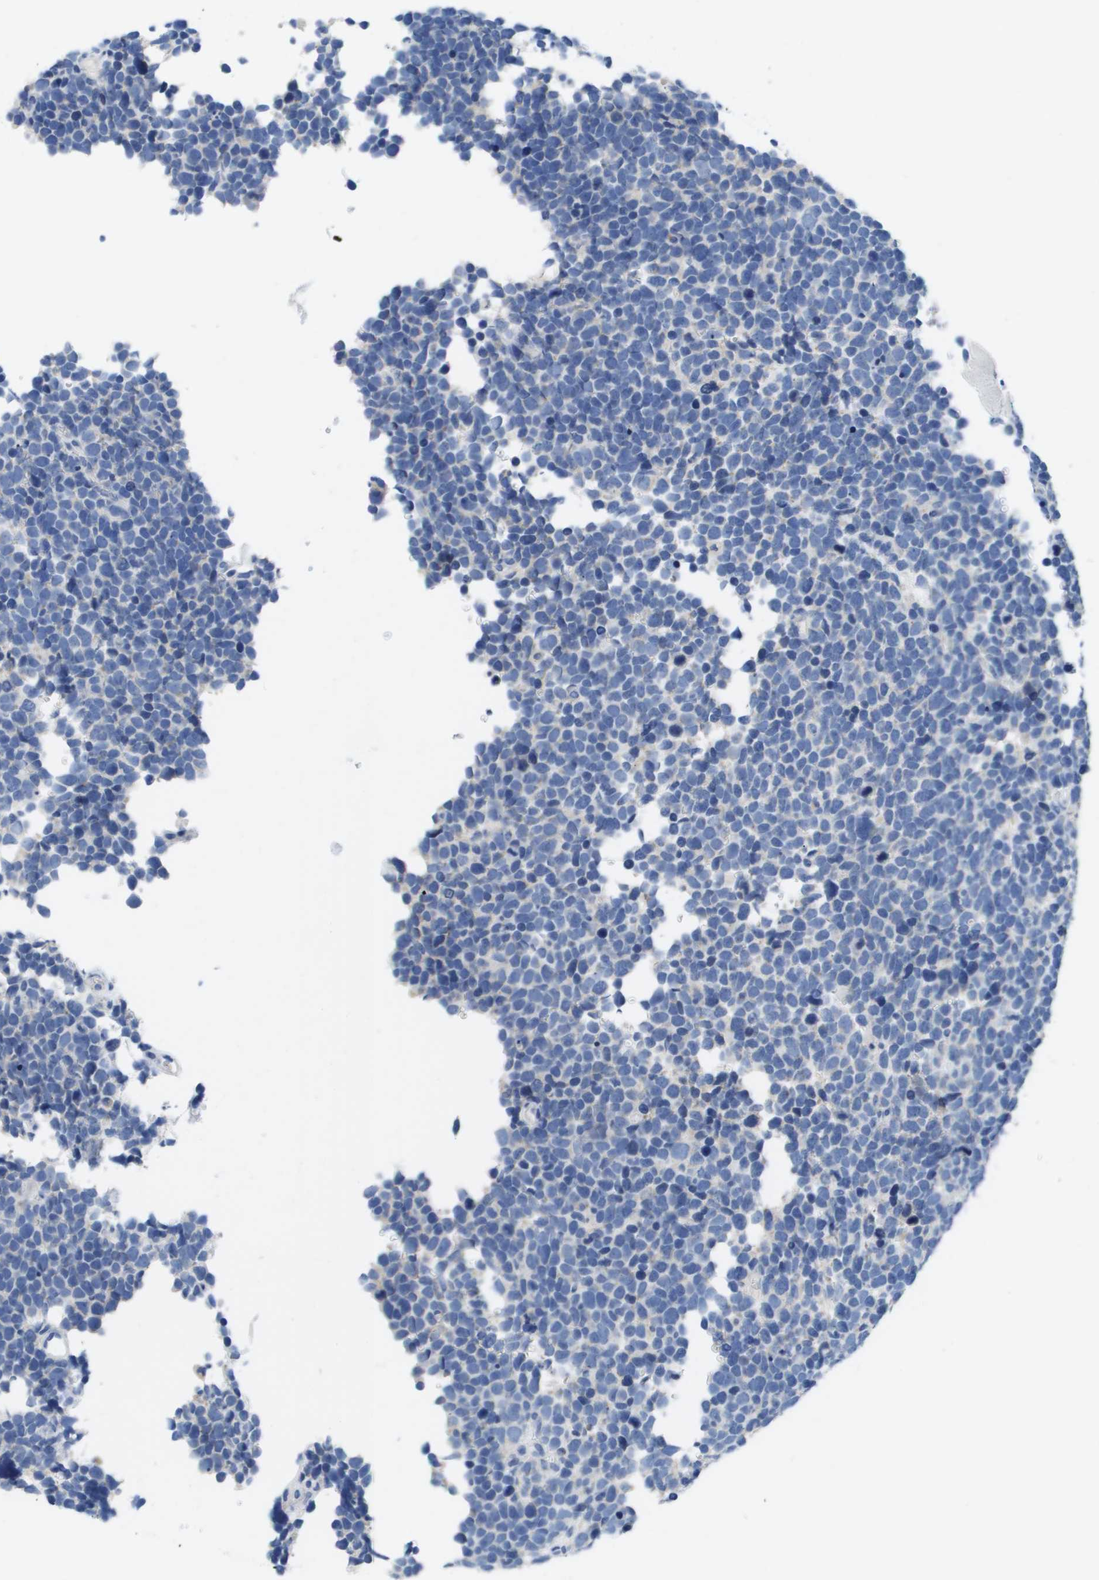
{"staining": {"intensity": "negative", "quantity": "none", "location": "none"}, "tissue": "urothelial cancer", "cell_type": "Tumor cells", "image_type": "cancer", "snomed": [{"axis": "morphology", "description": "Urothelial carcinoma, High grade"}, {"axis": "topography", "description": "Urinary bladder"}], "caption": "This is an immunohistochemistry histopathology image of human urothelial cancer. There is no expression in tumor cells.", "gene": "MS4A1", "patient": {"sex": "female", "age": 82}}